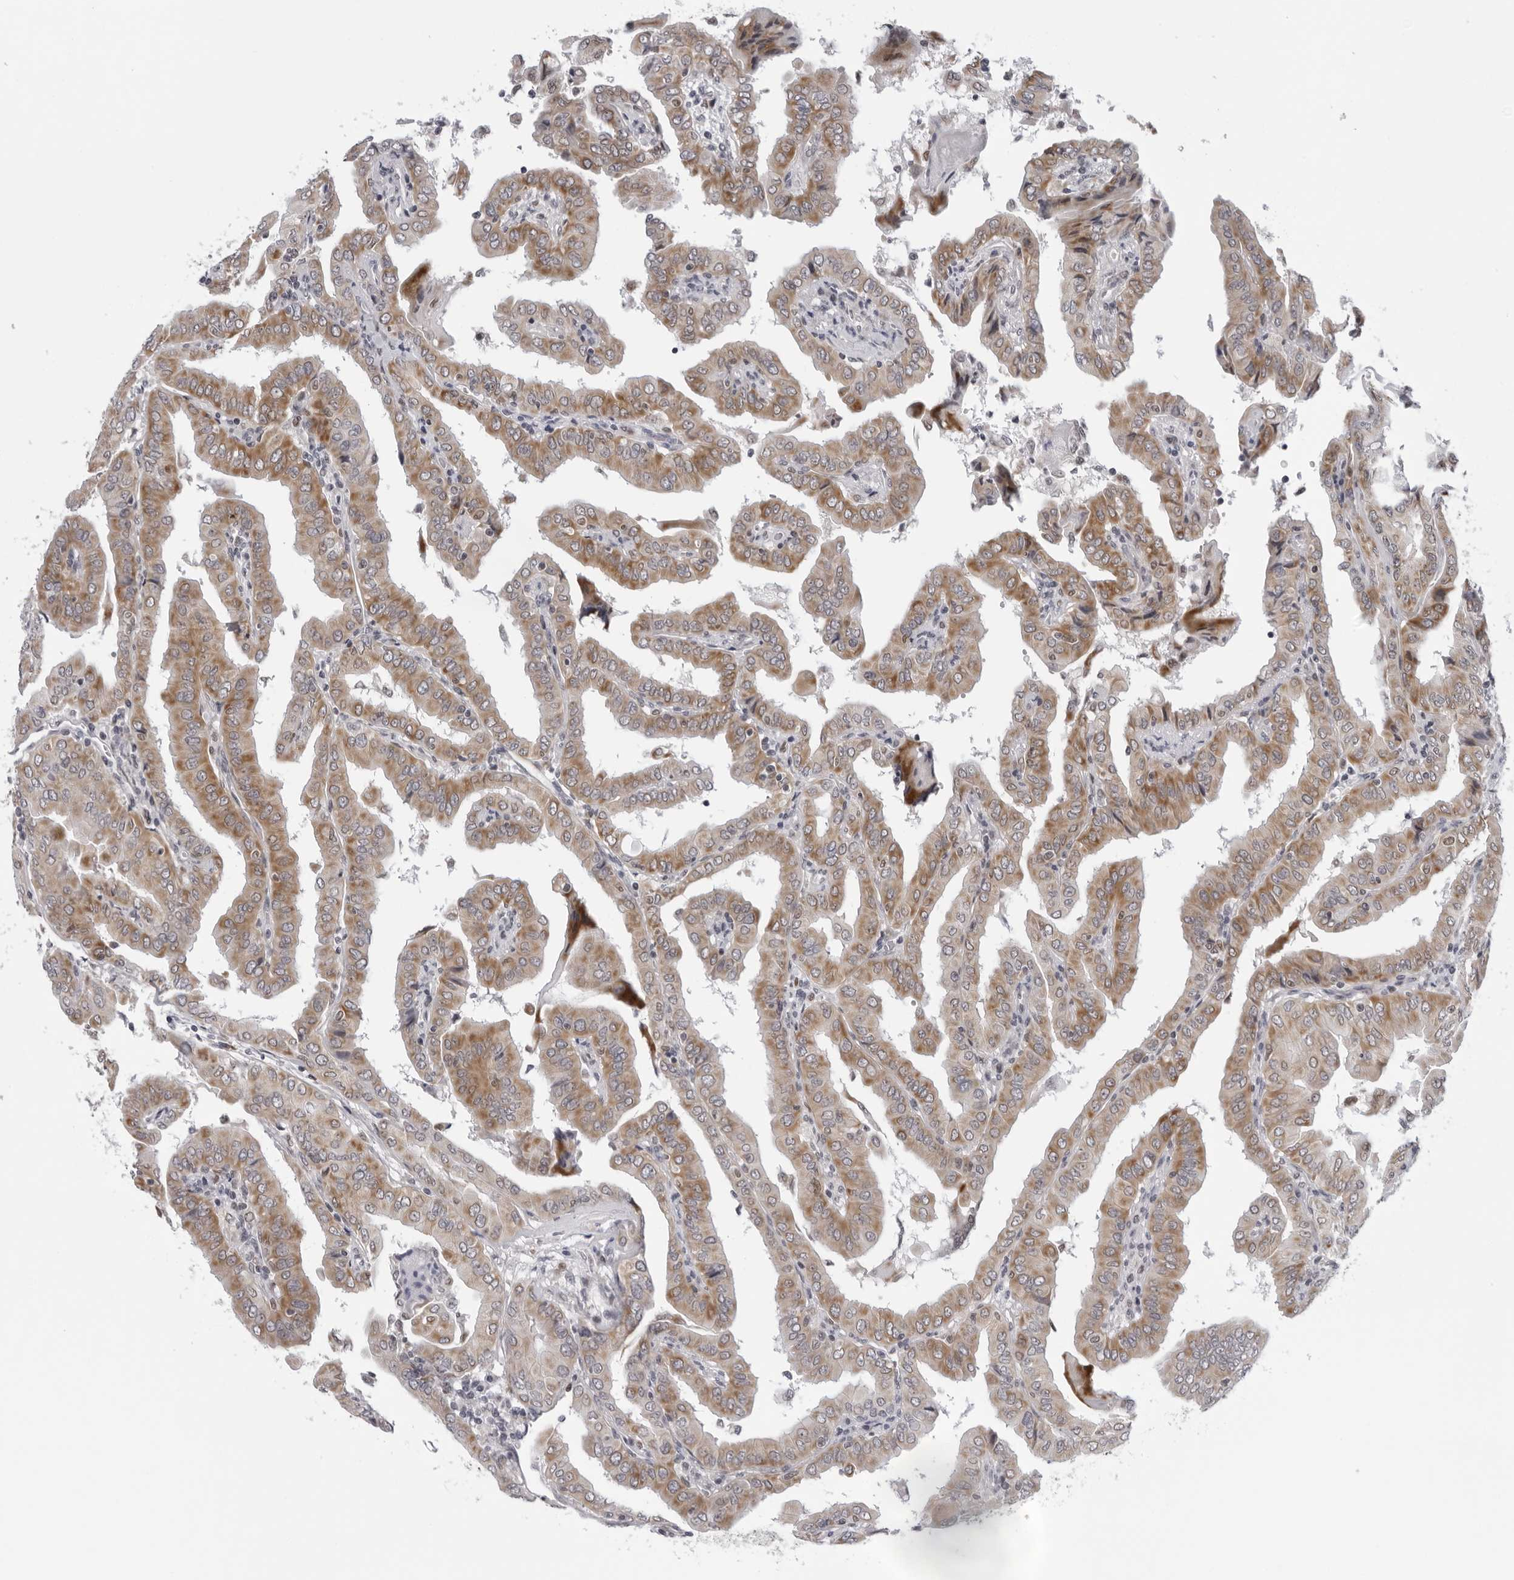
{"staining": {"intensity": "moderate", "quantity": ">75%", "location": "cytoplasmic/membranous"}, "tissue": "thyroid cancer", "cell_type": "Tumor cells", "image_type": "cancer", "snomed": [{"axis": "morphology", "description": "Papillary adenocarcinoma, NOS"}, {"axis": "topography", "description": "Thyroid gland"}], "caption": "Immunohistochemistry image of human thyroid cancer (papillary adenocarcinoma) stained for a protein (brown), which exhibits medium levels of moderate cytoplasmic/membranous staining in approximately >75% of tumor cells.", "gene": "CPT2", "patient": {"sex": "male", "age": 33}}